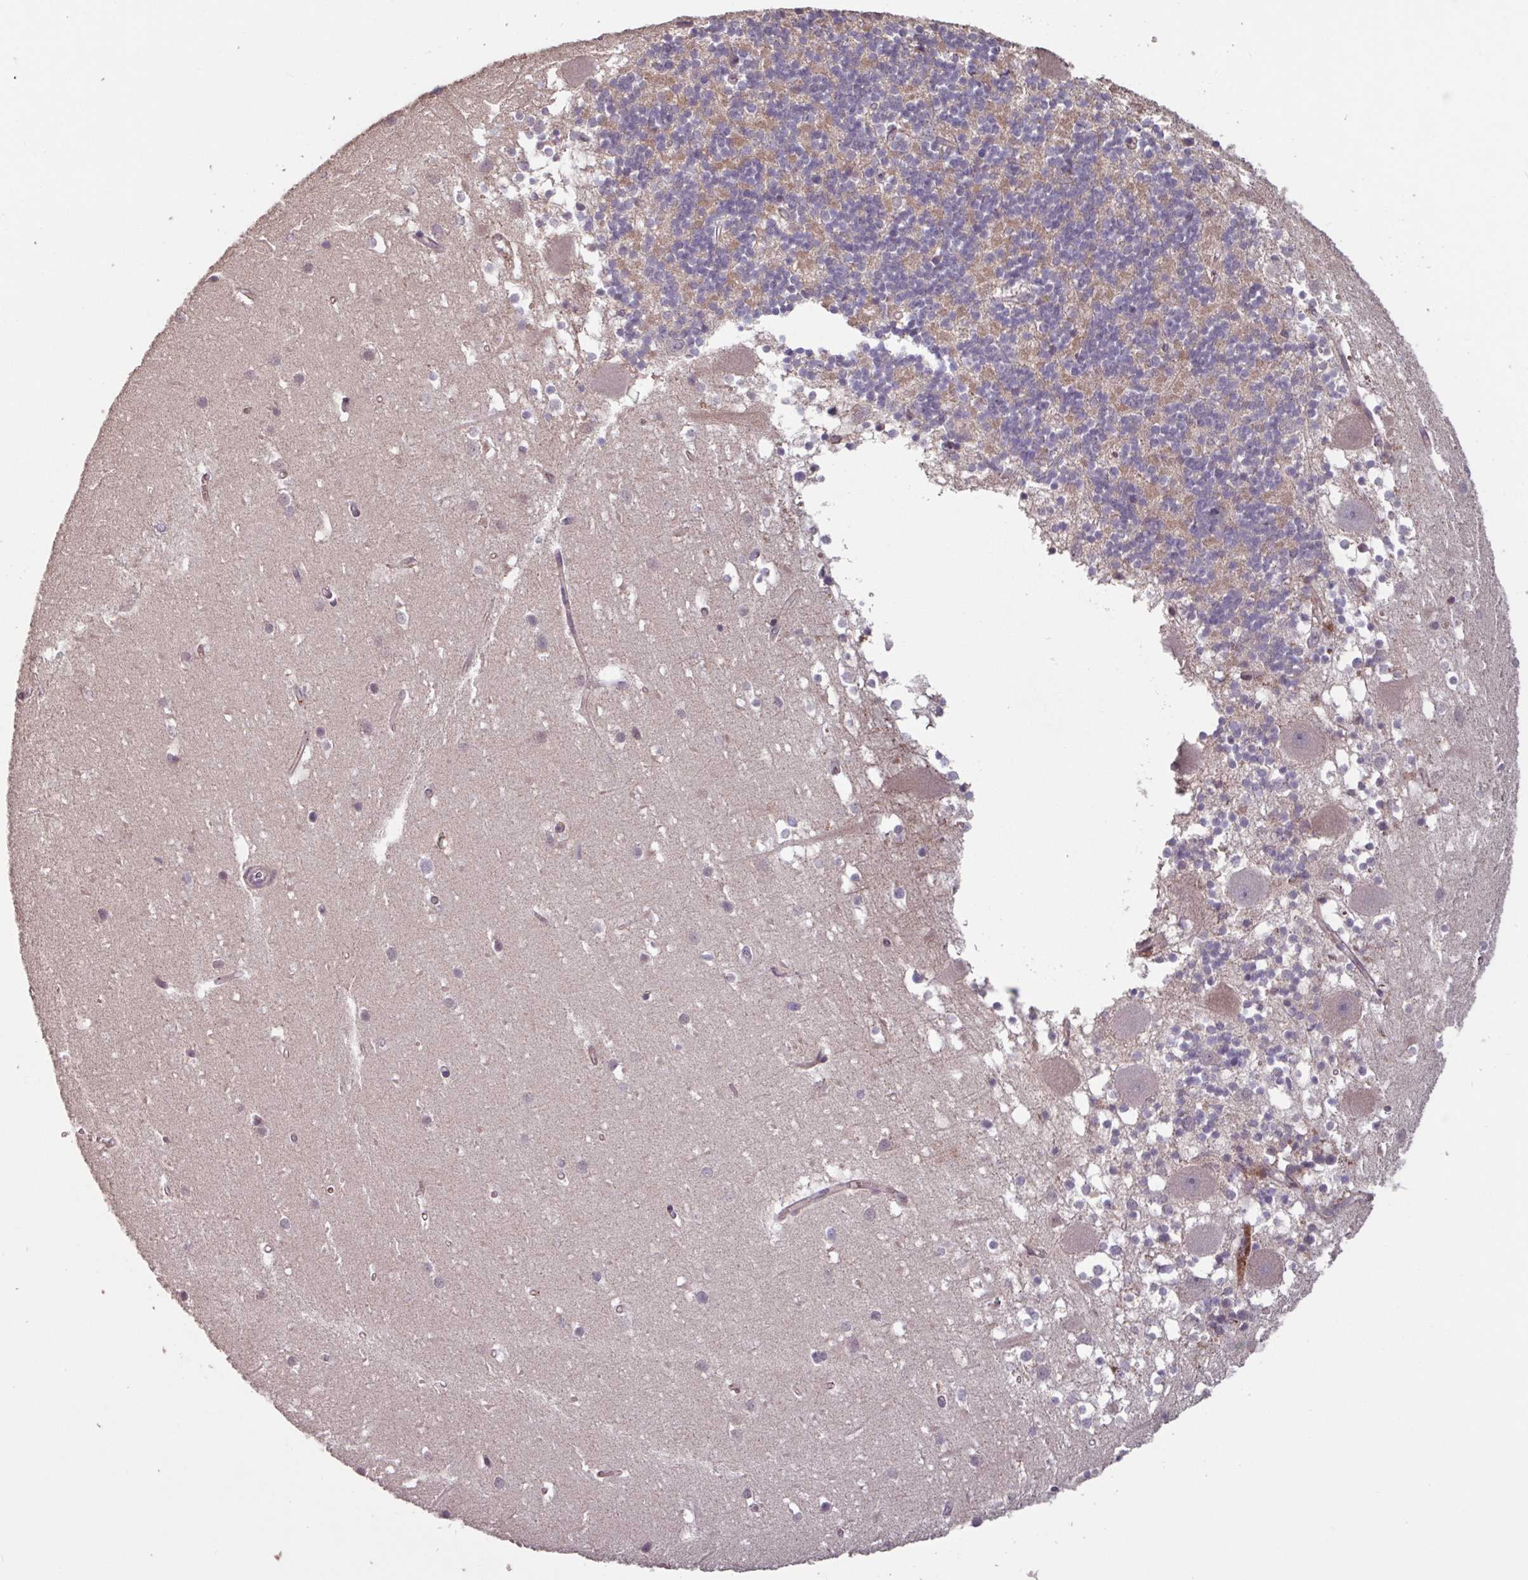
{"staining": {"intensity": "moderate", "quantity": "<25%", "location": "cytoplasmic/membranous"}, "tissue": "cerebellum", "cell_type": "Cells in granular layer", "image_type": "normal", "snomed": [{"axis": "morphology", "description": "Normal tissue, NOS"}, {"axis": "topography", "description": "Cerebellum"}], "caption": "Human cerebellum stained for a protein (brown) exhibits moderate cytoplasmic/membranous positive expression in about <25% of cells in granular layer.", "gene": "TMEM88", "patient": {"sex": "male", "age": 54}}